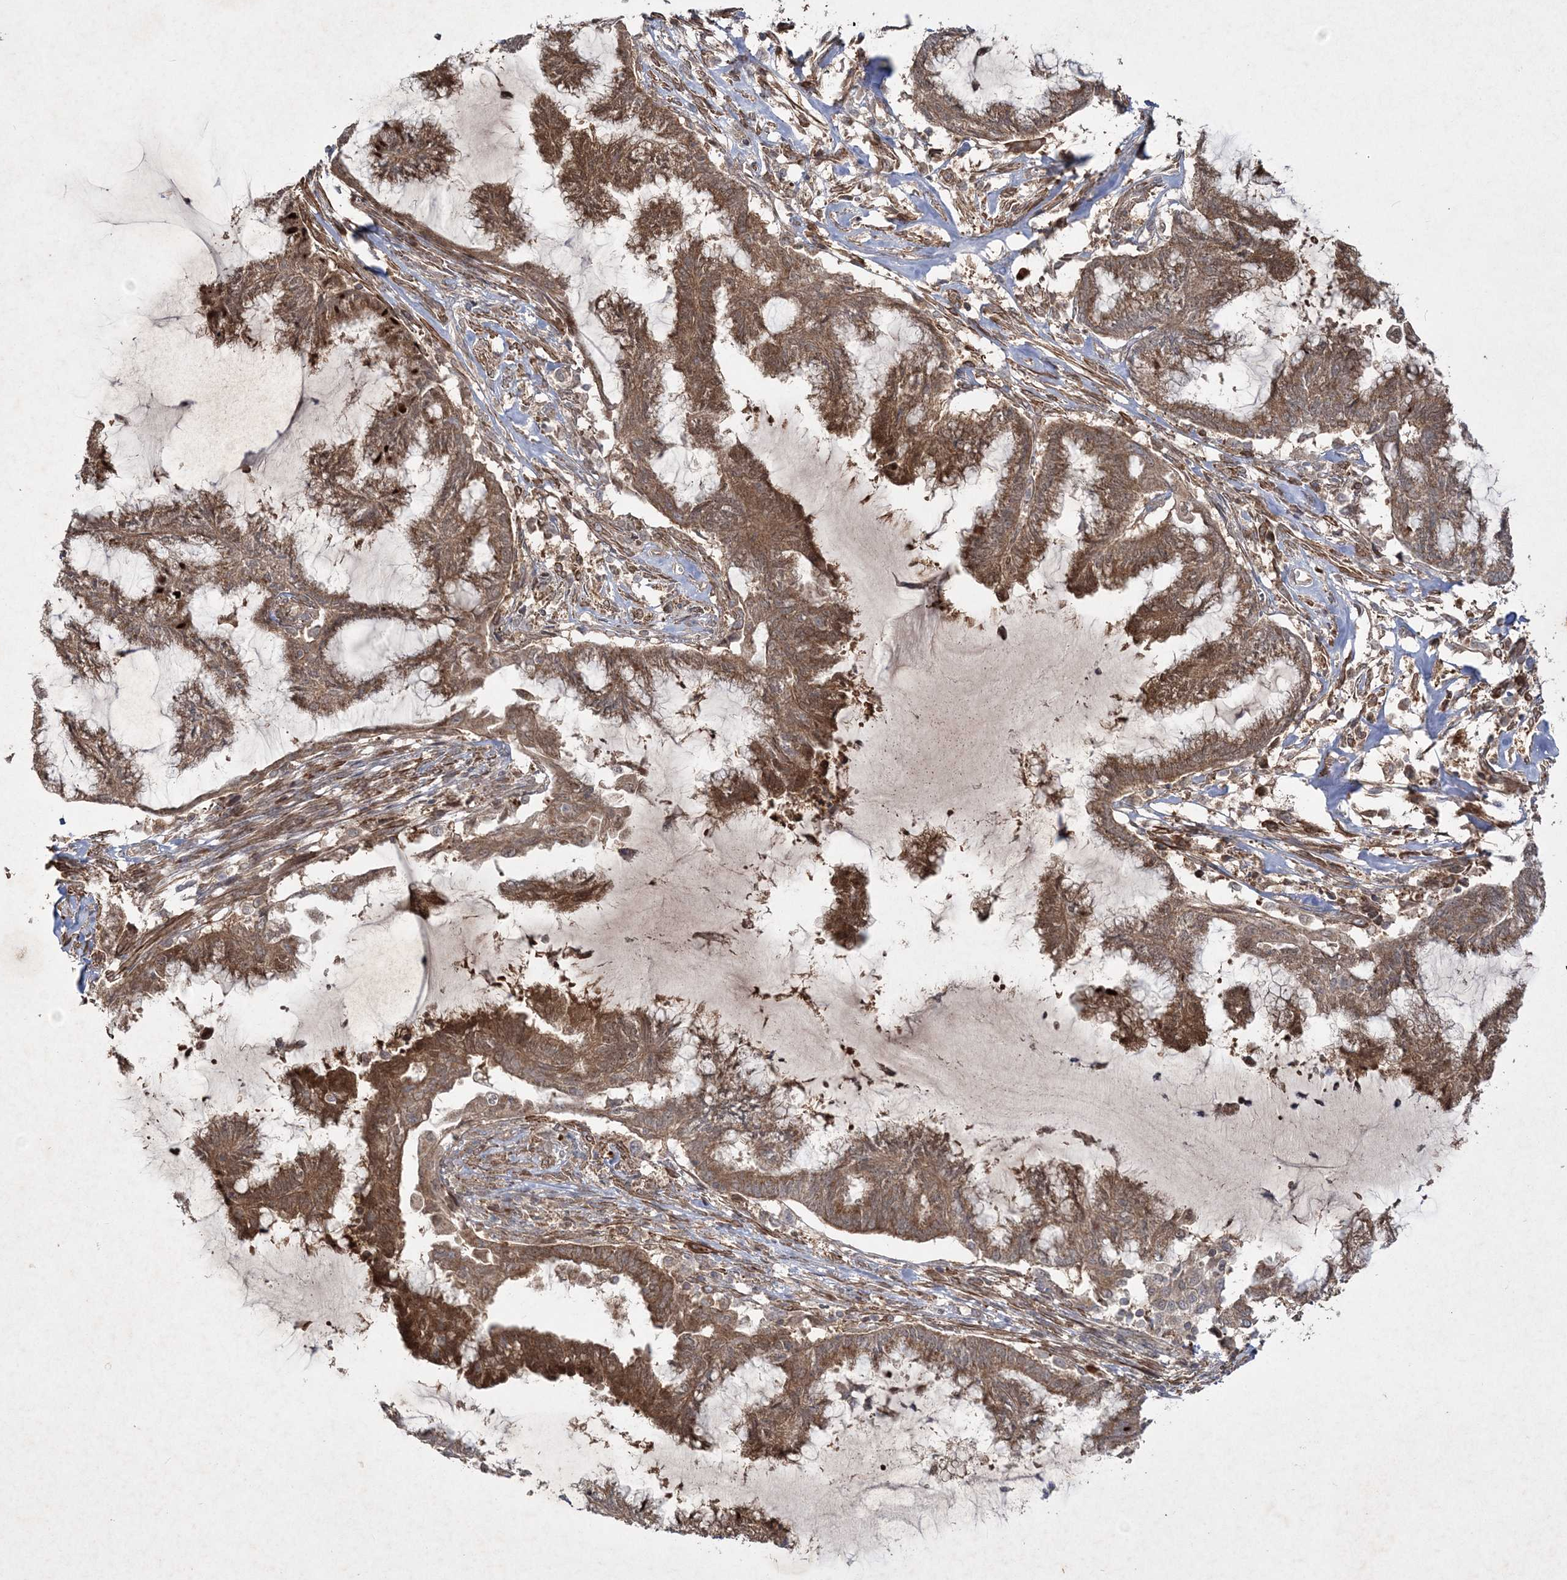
{"staining": {"intensity": "moderate", "quantity": ">75%", "location": "cytoplasmic/membranous"}, "tissue": "endometrial cancer", "cell_type": "Tumor cells", "image_type": "cancer", "snomed": [{"axis": "morphology", "description": "Adenocarcinoma, NOS"}, {"axis": "topography", "description": "Endometrium"}], "caption": "Protein analysis of endometrial cancer (adenocarcinoma) tissue demonstrates moderate cytoplasmic/membranous expression in about >75% of tumor cells.", "gene": "MOCS2", "patient": {"sex": "female", "age": 86}}